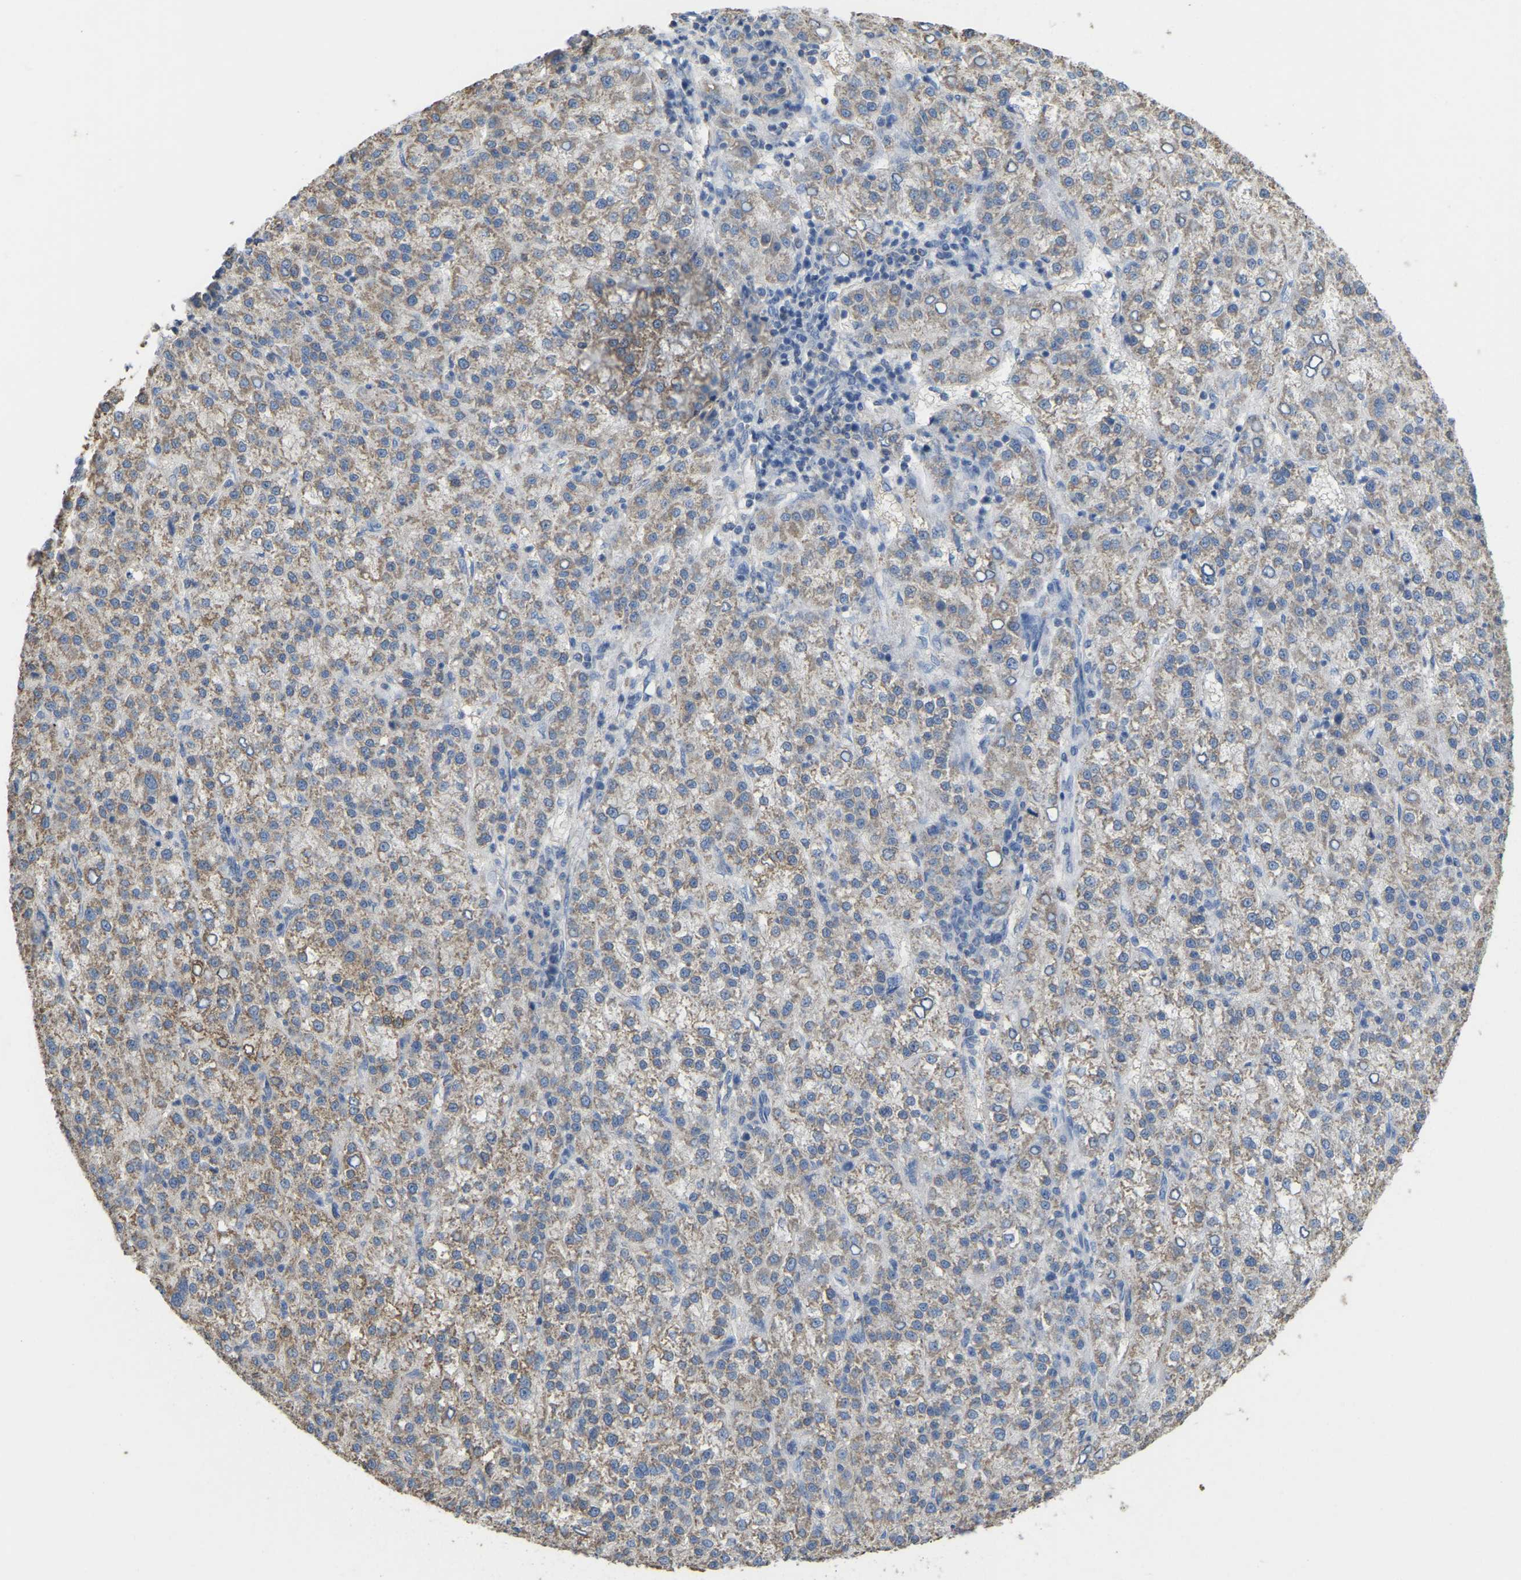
{"staining": {"intensity": "weak", "quantity": "25%-75%", "location": "cytoplasmic/membranous"}, "tissue": "liver cancer", "cell_type": "Tumor cells", "image_type": "cancer", "snomed": [{"axis": "morphology", "description": "Carcinoma, Hepatocellular, NOS"}, {"axis": "topography", "description": "Liver"}], "caption": "Brown immunohistochemical staining in hepatocellular carcinoma (liver) reveals weak cytoplasmic/membranous staining in about 25%-75% of tumor cells. Using DAB (brown) and hematoxylin (blue) stains, captured at high magnification using brightfield microscopy.", "gene": "SERPINB5", "patient": {"sex": "female", "age": 58}}